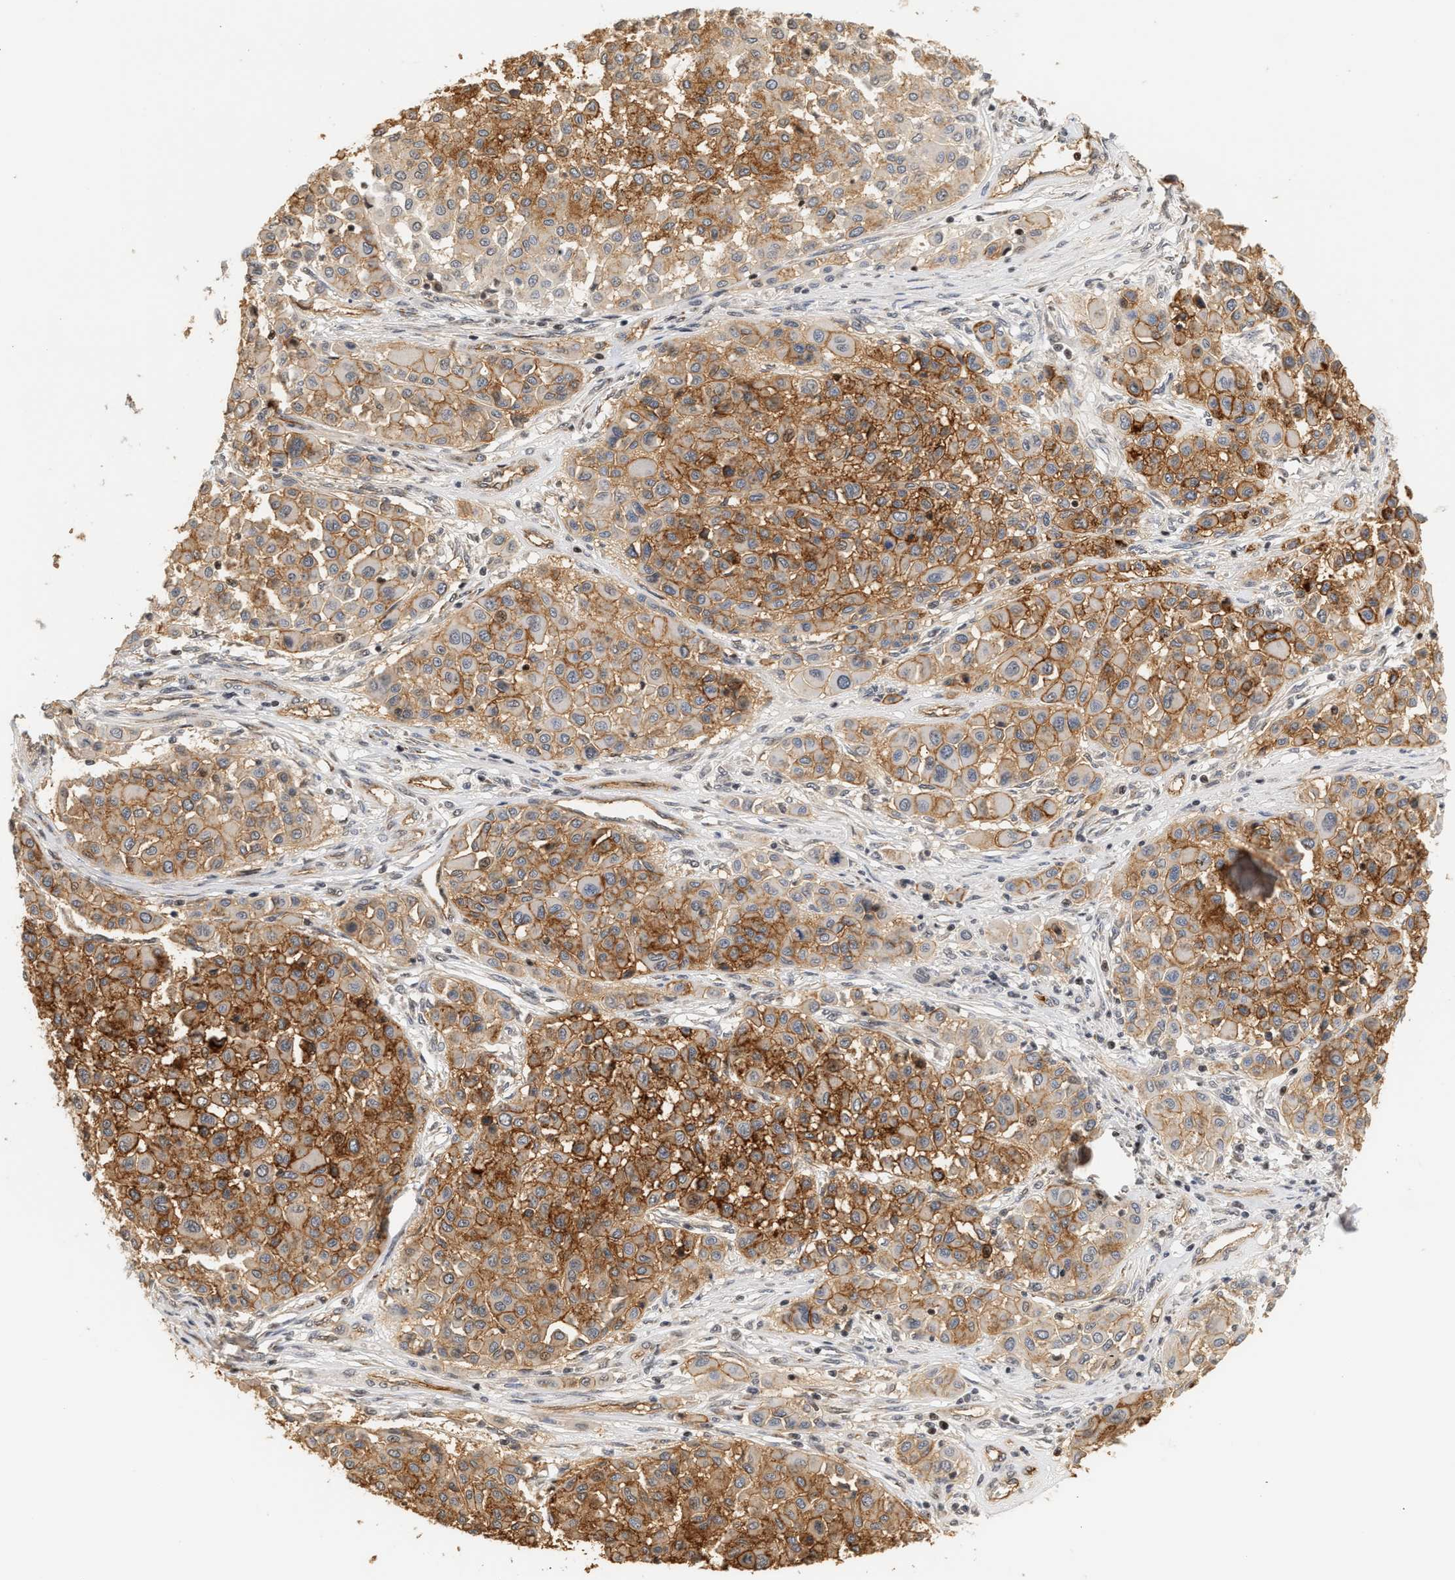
{"staining": {"intensity": "moderate", "quantity": ">75%", "location": "cytoplasmic/membranous"}, "tissue": "melanoma", "cell_type": "Tumor cells", "image_type": "cancer", "snomed": [{"axis": "morphology", "description": "Malignant melanoma, Metastatic site"}, {"axis": "topography", "description": "Soft tissue"}], "caption": "Immunohistochemical staining of melanoma shows medium levels of moderate cytoplasmic/membranous protein positivity in approximately >75% of tumor cells.", "gene": "PLXND1", "patient": {"sex": "male", "age": 41}}